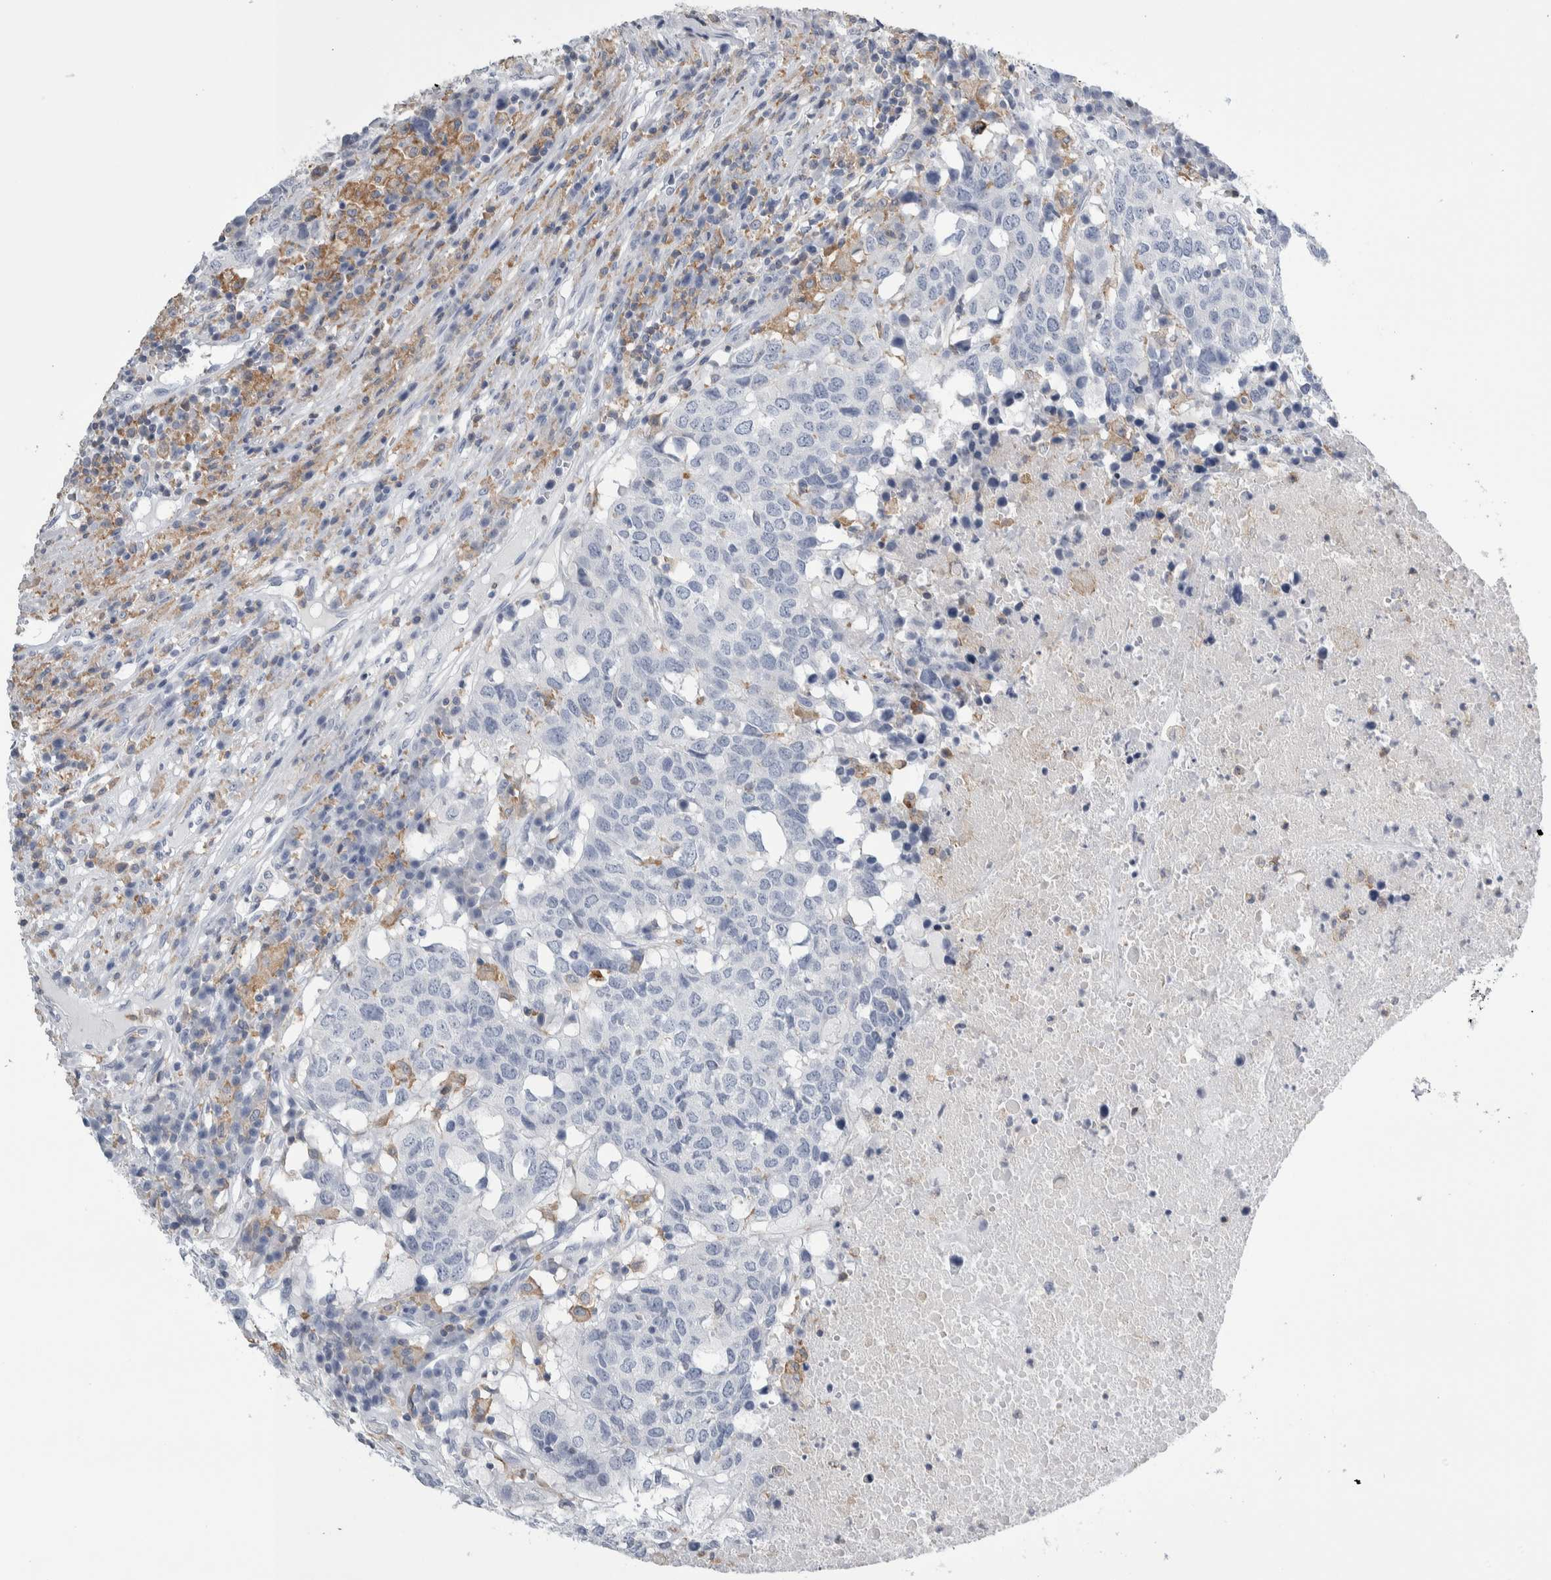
{"staining": {"intensity": "negative", "quantity": "none", "location": "none"}, "tissue": "head and neck cancer", "cell_type": "Tumor cells", "image_type": "cancer", "snomed": [{"axis": "morphology", "description": "Squamous cell carcinoma, NOS"}, {"axis": "topography", "description": "Head-Neck"}], "caption": "Human head and neck cancer (squamous cell carcinoma) stained for a protein using immunohistochemistry displays no staining in tumor cells.", "gene": "SKAP2", "patient": {"sex": "male", "age": 66}}